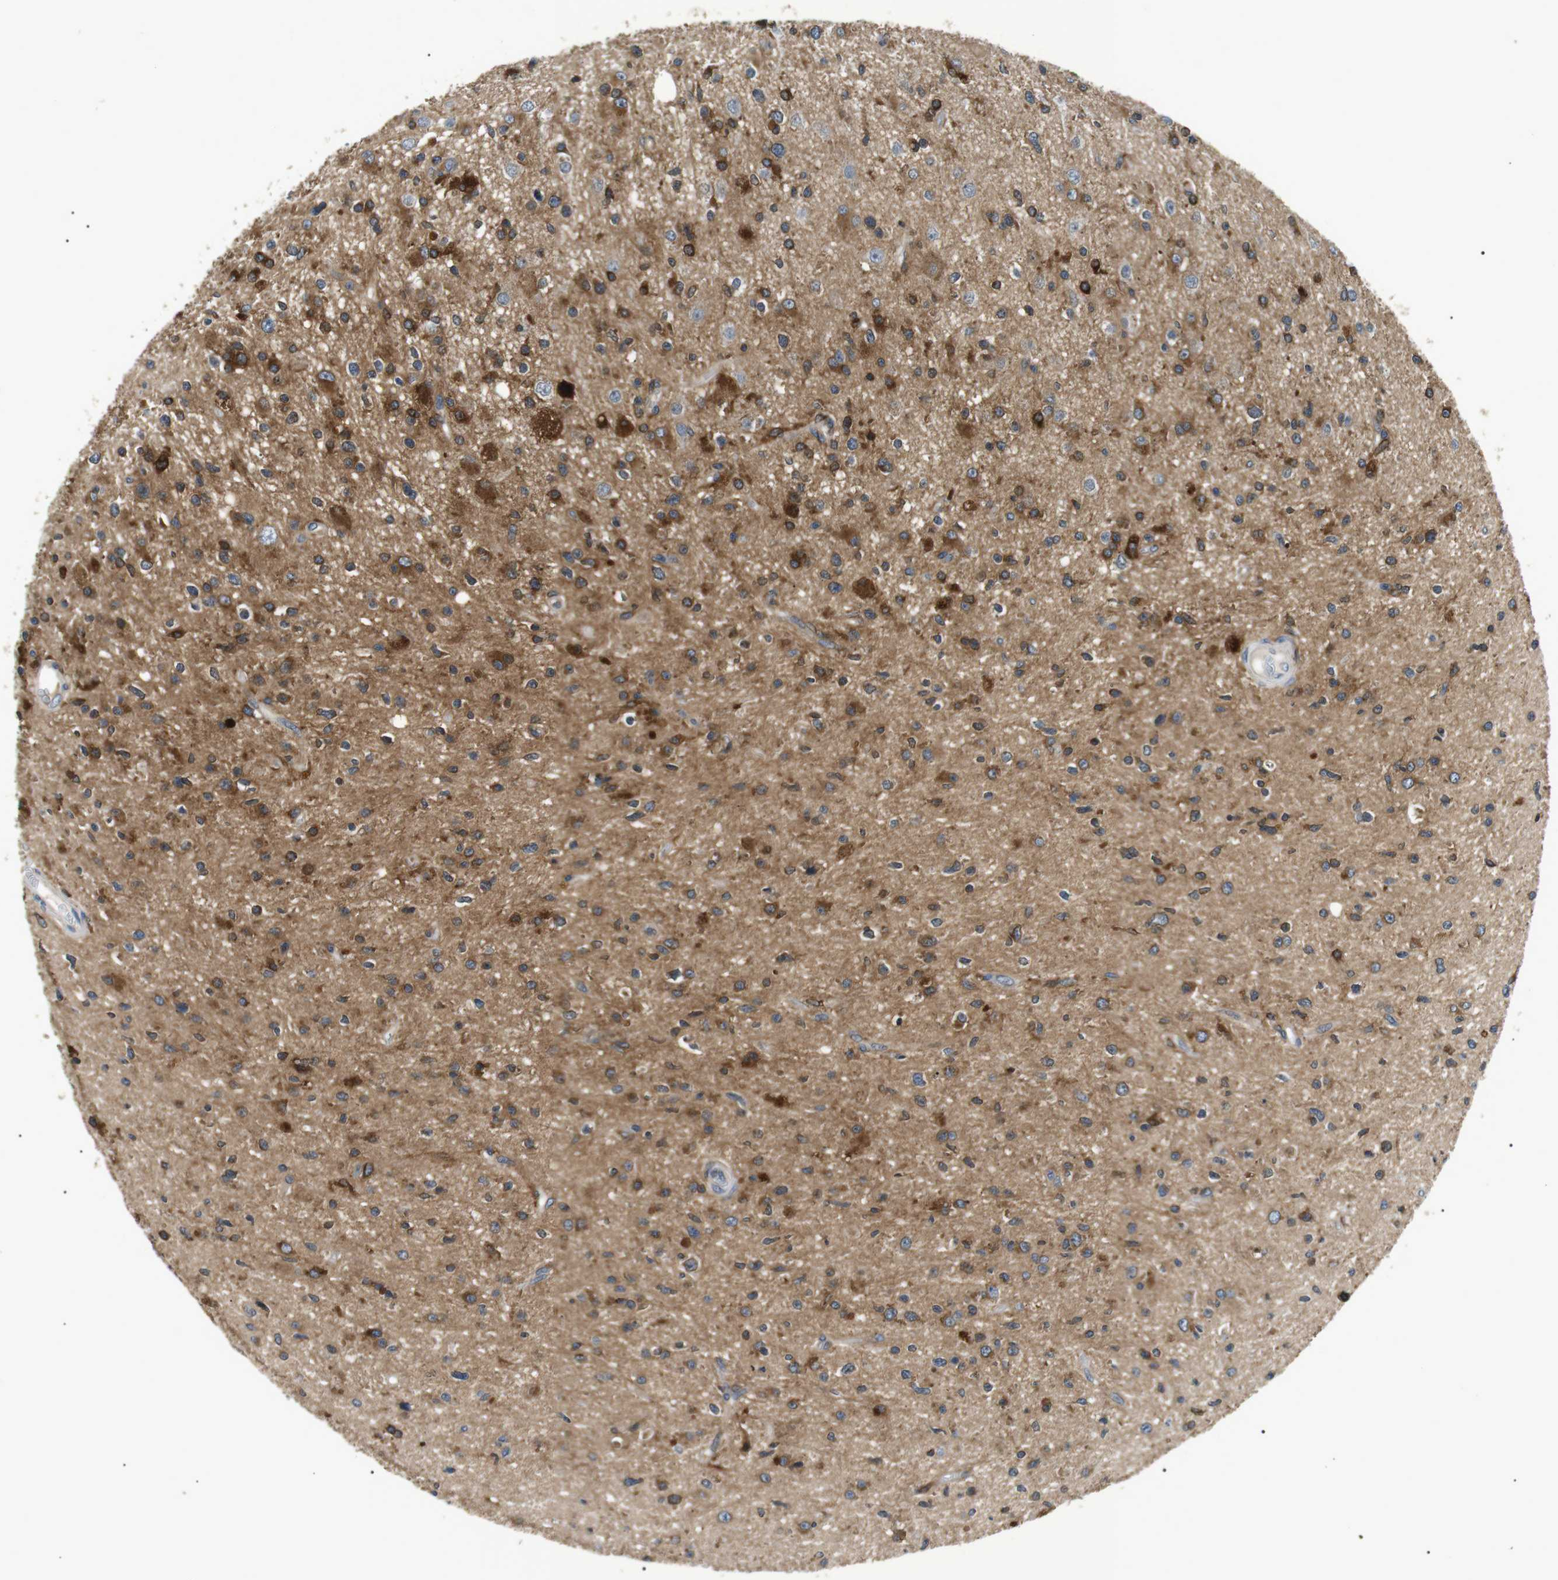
{"staining": {"intensity": "strong", "quantity": "<25%", "location": "cytoplasmic/membranous"}, "tissue": "glioma", "cell_type": "Tumor cells", "image_type": "cancer", "snomed": [{"axis": "morphology", "description": "Glioma, malignant, High grade"}, {"axis": "topography", "description": "Brain"}], "caption": "Protein positivity by immunohistochemistry displays strong cytoplasmic/membranous expression in approximately <25% of tumor cells in high-grade glioma (malignant).", "gene": "RAB9A", "patient": {"sex": "male", "age": 33}}